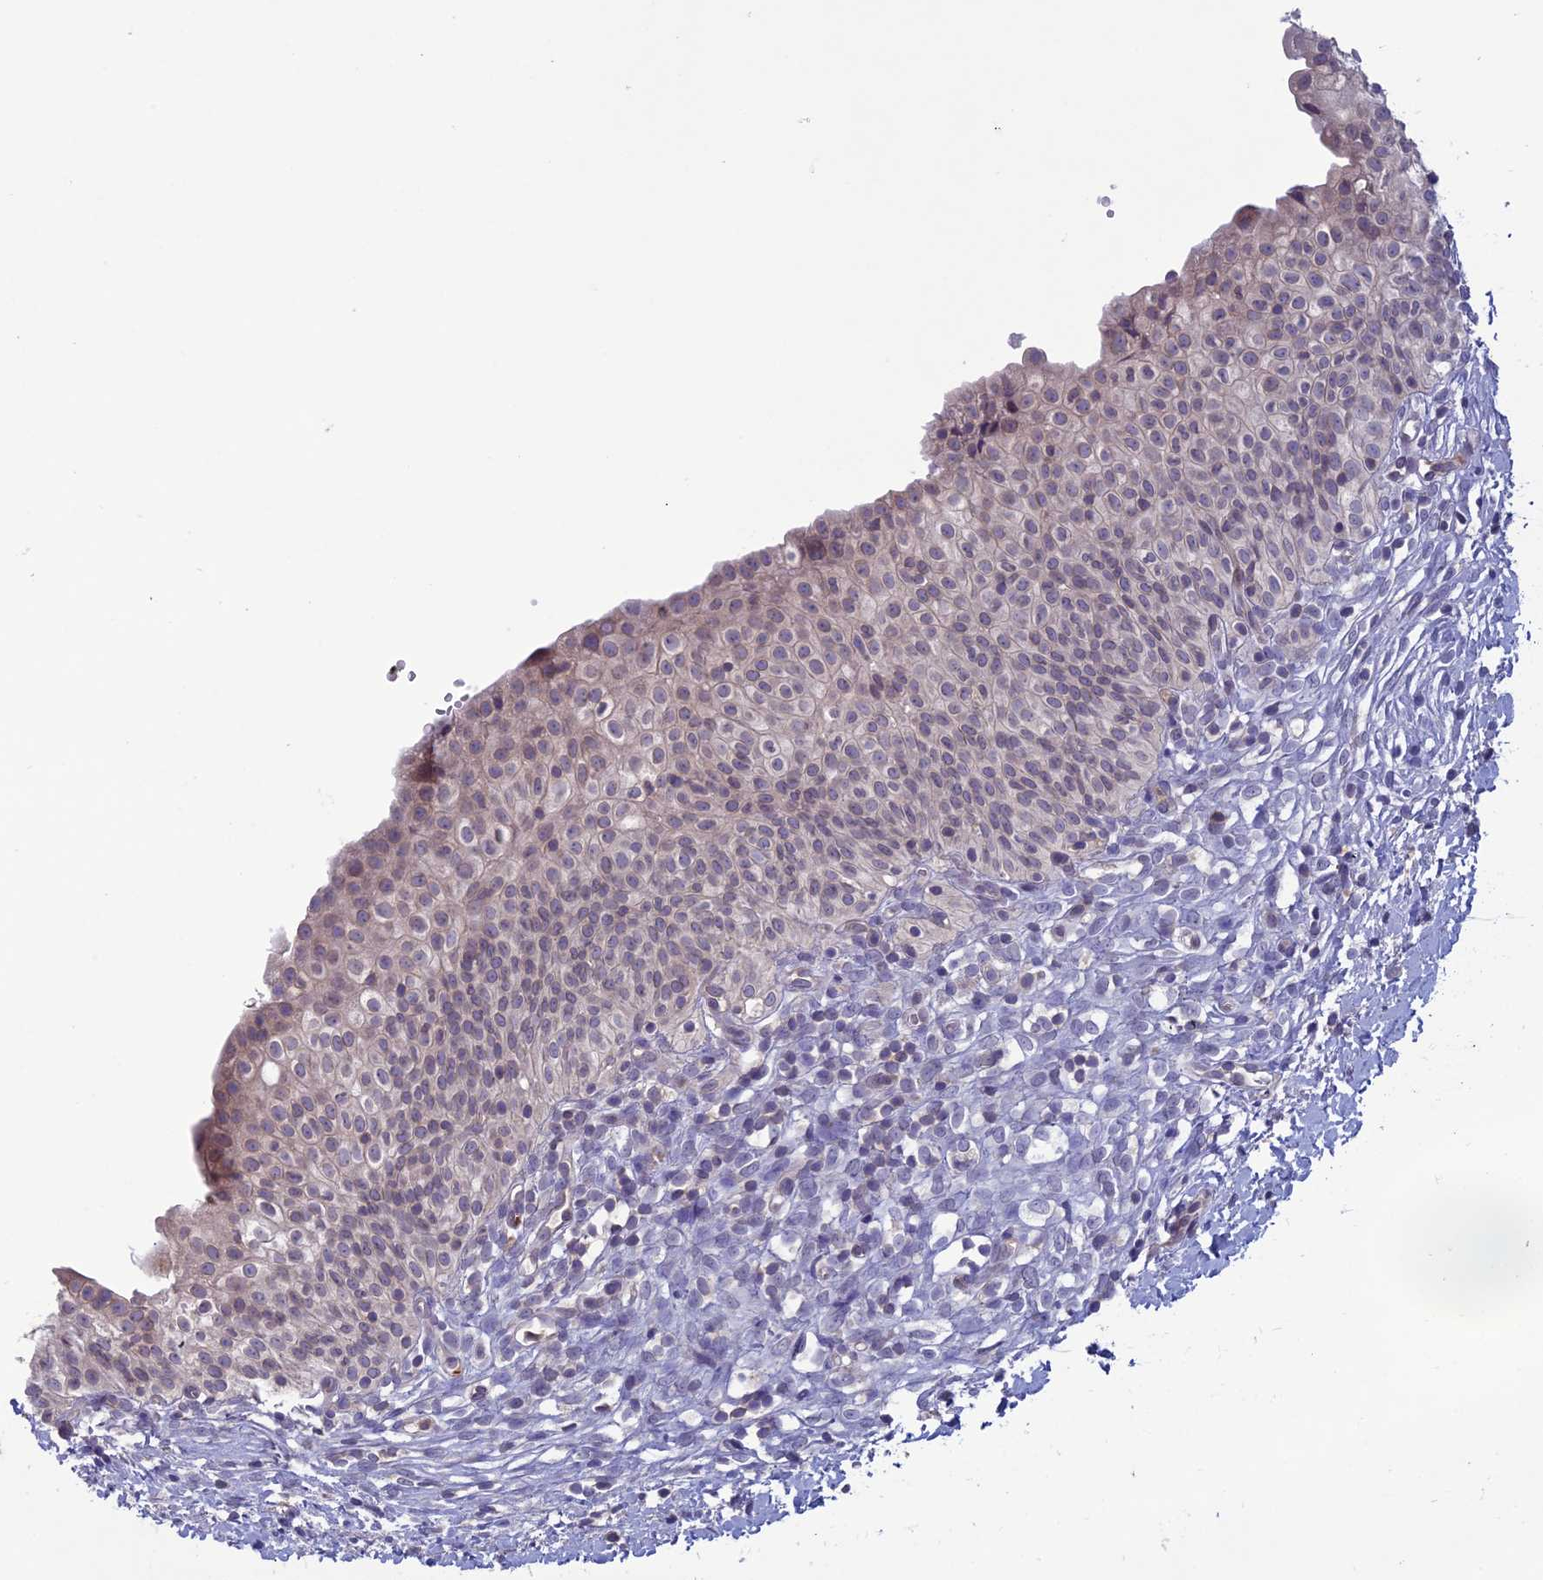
{"staining": {"intensity": "weak", "quantity": "<25%", "location": "nuclear"}, "tissue": "urinary bladder", "cell_type": "Urothelial cells", "image_type": "normal", "snomed": [{"axis": "morphology", "description": "Normal tissue, NOS"}, {"axis": "topography", "description": "Urinary bladder"}], "caption": "Human urinary bladder stained for a protein using IHC displays no positivity in urothelial cells.", "gene": "WDR46", "patient": {"sex": "male", "age": 55}}